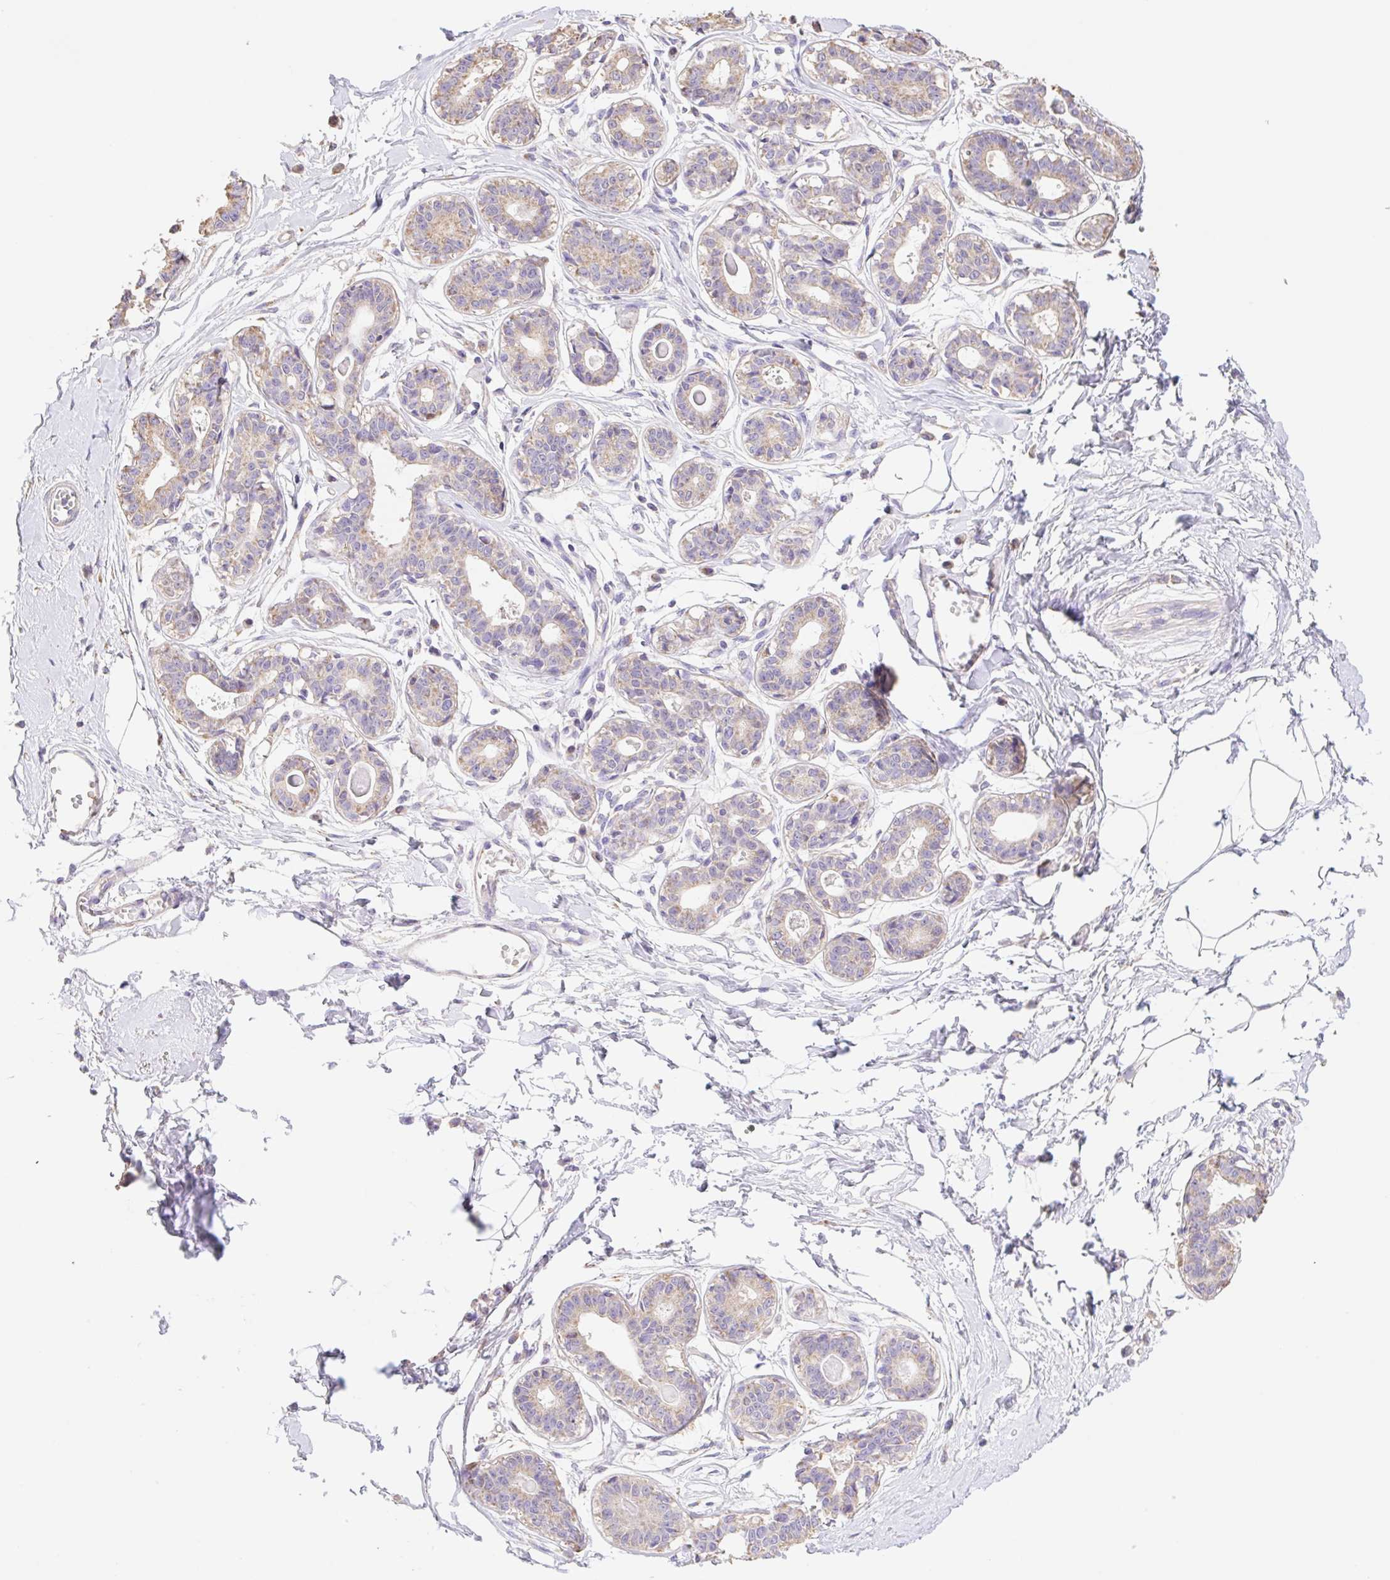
{"staining": {"intensity": "negative", "quantity": "none", "location": "none"}, "tissue": "breast", "cell_type": "Adipocytes", "image_type": "normal", "snomed": [{"axis": "morphology", "description": "Normal tissue, NOS"}, {"axis": "topography", "description": "Breast"}], "caption": "A high-resolution micrograph shows IHC staining of normal breast, which exhibits no significant expression in adipocytes.", "gene": "COPZ2", "patient": {"sex": "female", "age": 45}}